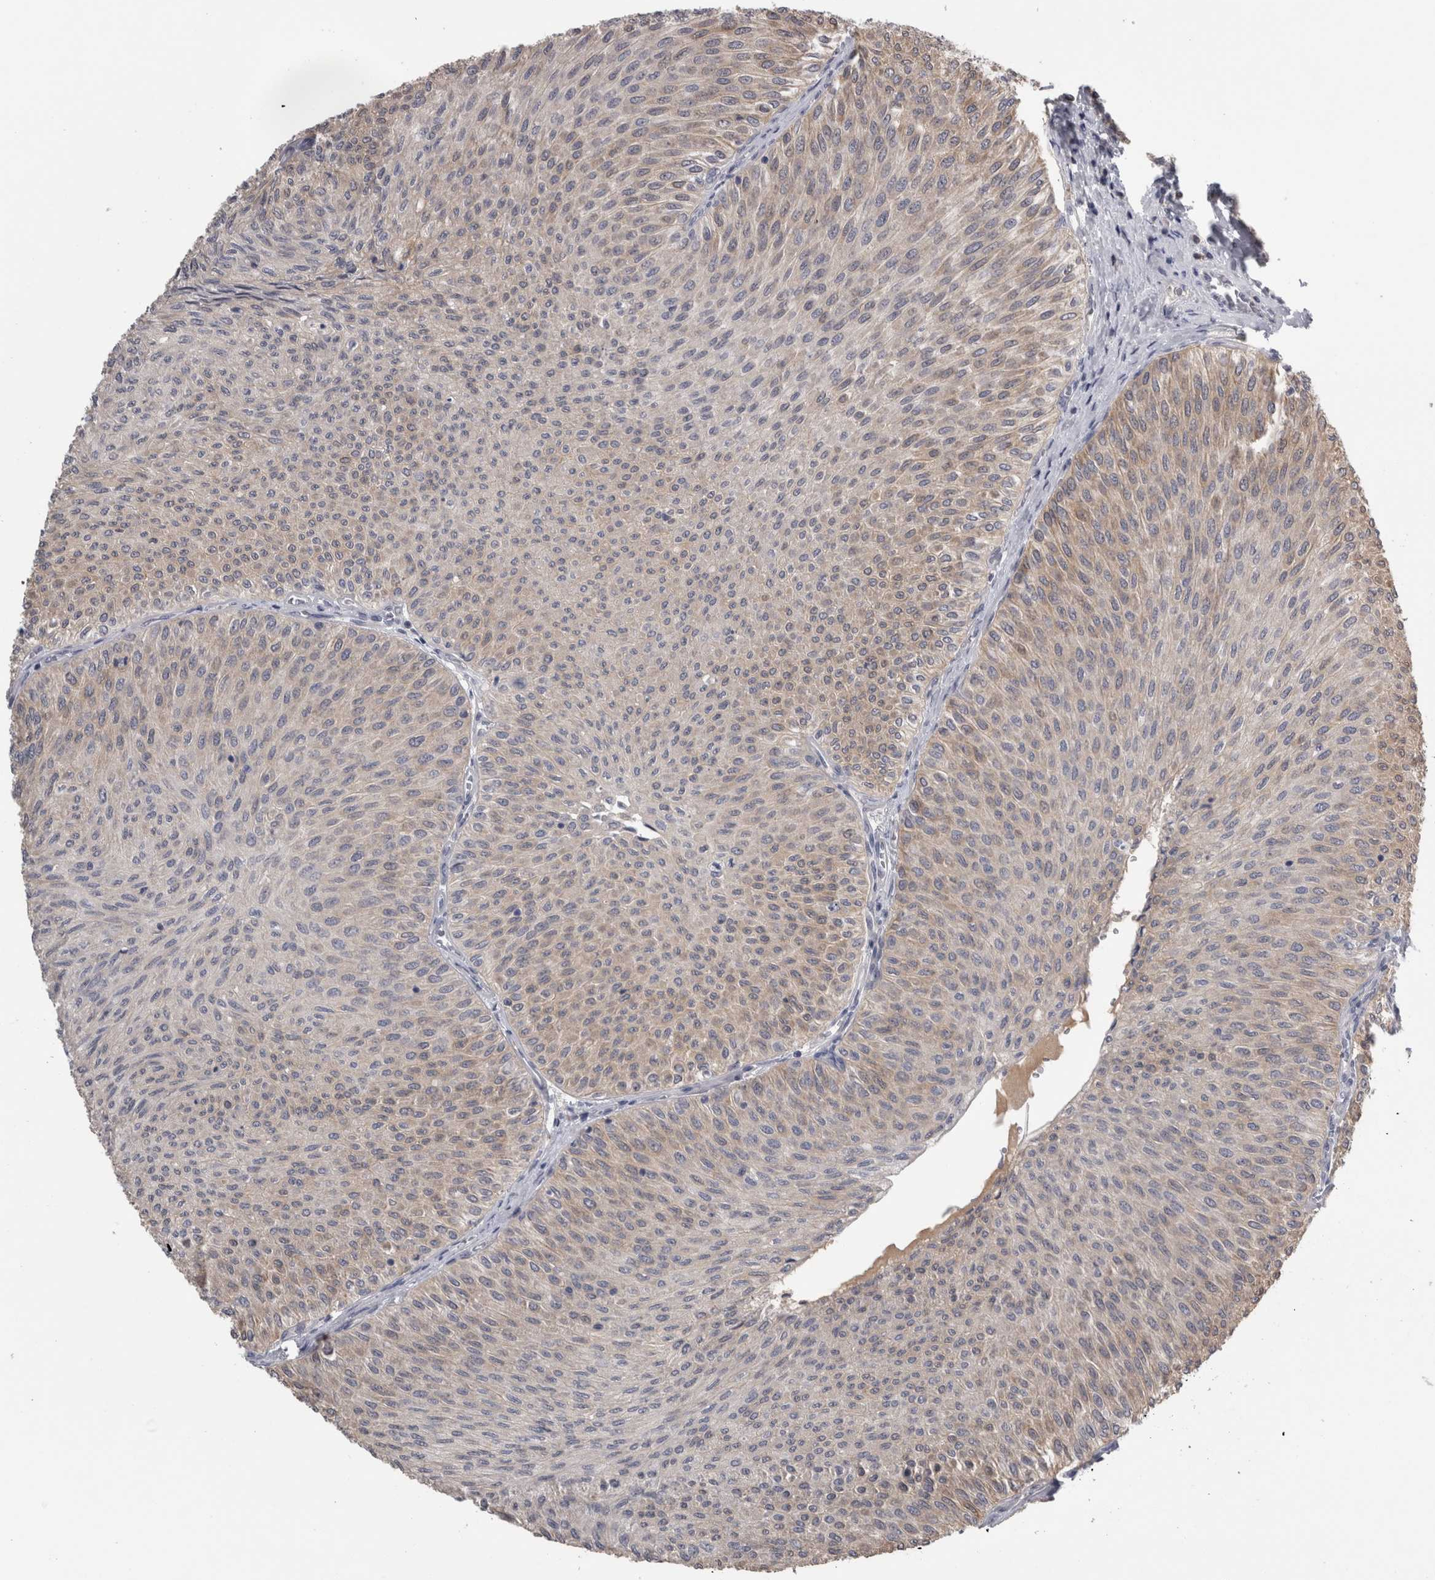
{"staining": {"intensity": "weak", "quantity": "<25%", "location": "cytoplasmic/membranous"}, "tissue": "urothelial cancer", "cell_type": "Tumor cells", "image_type": "cancer", "snomed": [{"axis": "morphology", "description": "Urothelial carcinoma, Low grade"}, {"axis": "topography", "description": "Urinary bladder"}], "caption": "Urothelial cancer was stained to show a protein in brown. There is no significant positivity in tumor cells.", "gene": "TCAP", "patient": {"sex": "male", "age": 78}}